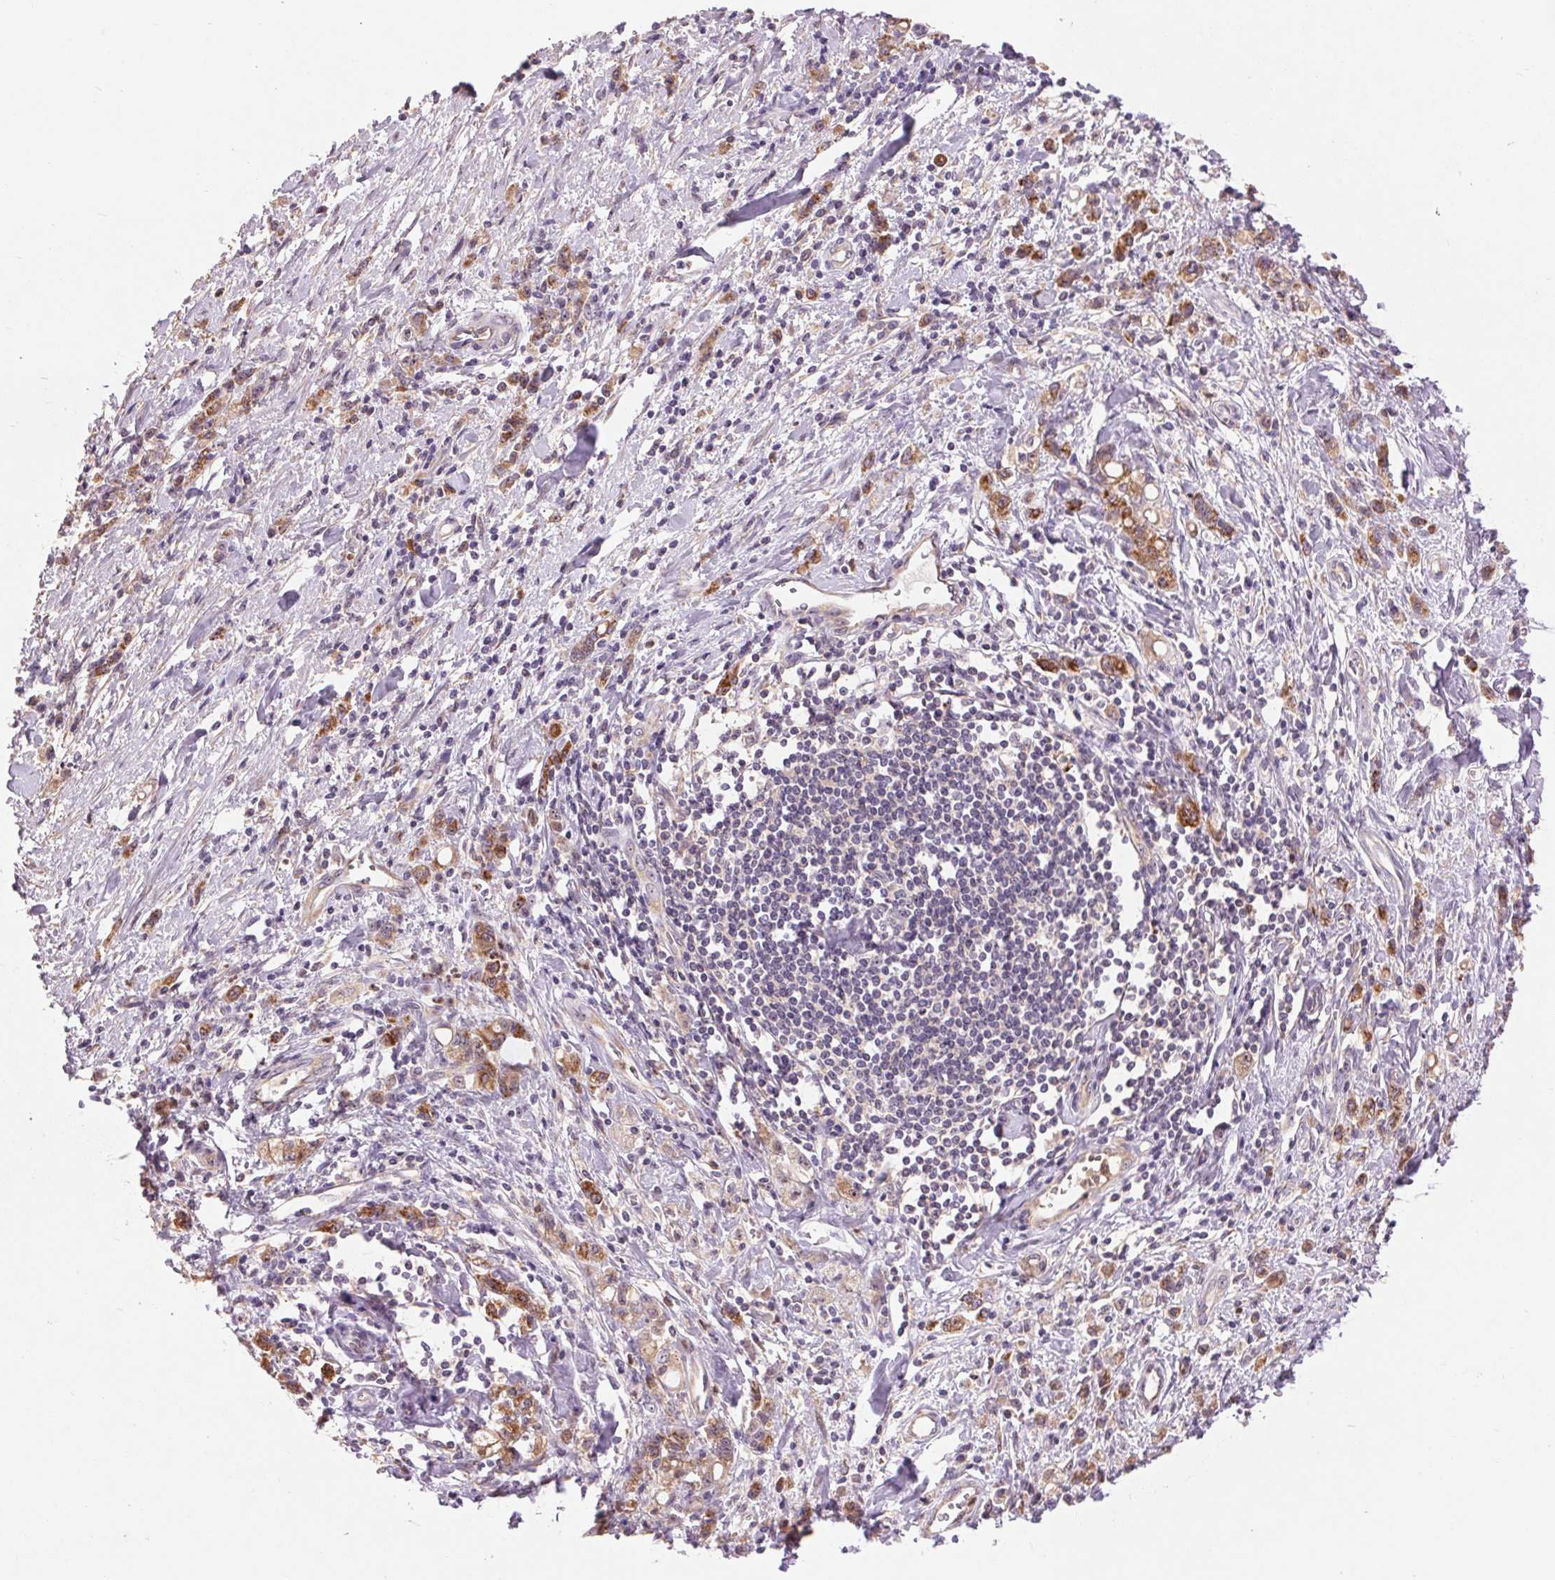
{"staining": {"intensity": "strong", "quantity": ">75%", "location": "cytoplasmic/membranous"}, "tissue": "stomach cancer", "cell_type": "Tumor cells", "image_type": "cancer", "snomed": [{"axis": "morphology", "description": "Adenocarcinoma, NOS"}, {"axis": "topography", "description": "Stomach"}], "caption": "Adenocarcinoma (stomach) tissue displays strong cytoplasmic/membranous expression in approximately >75% of tumor cells (Stains: DAB (3,3'-diaminobenzidine) in brown, nuclei in blue, Microscopy: brightfield microscopy at high magnification).", "gene": "RANBP3L", "patient": {"sex": "male", "age": 77}}